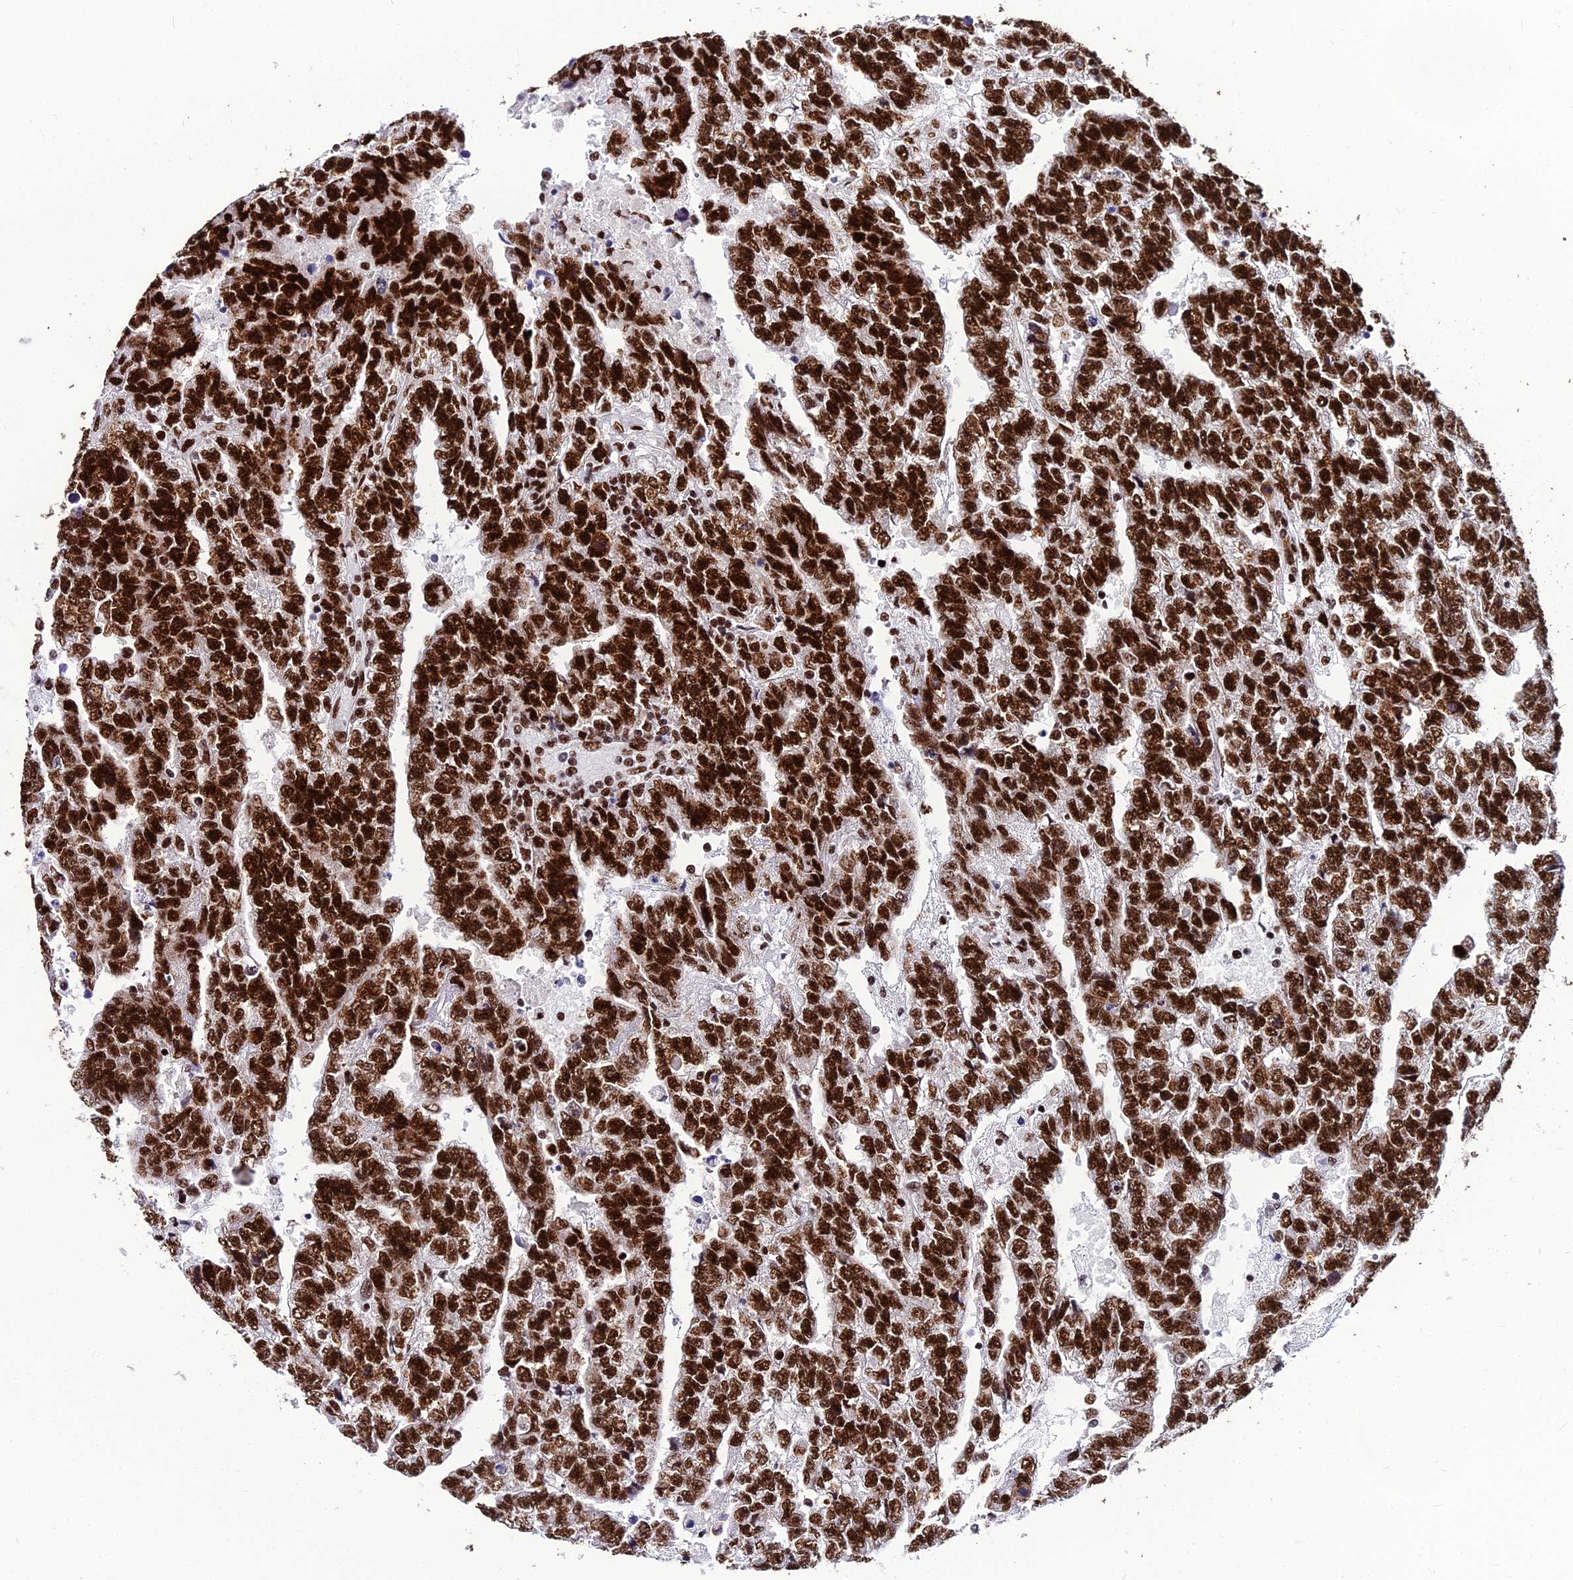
{"staining": {"intensity": "strong", "quantity": ">75%", "location": "nuclear"}, "tissue": "testis cancer", "cell_type": "Tumor cells", "image_type": "cancer", "snomed": [{"axis": "morphology", "description": "Carcinoma, Embryonal, NOS"}, {"axis": "topography", "description": "Testis"}], "caption": "Brown immunohistochemical staining in testis cancer demonstrates strong nuclear staining in about >75% of tumor cells. (brown staining indicates protein expression, while blue staining denotes nuclei).", "gene": "HNRNPH1", "patient": {"sex": "male", "age": 25}}